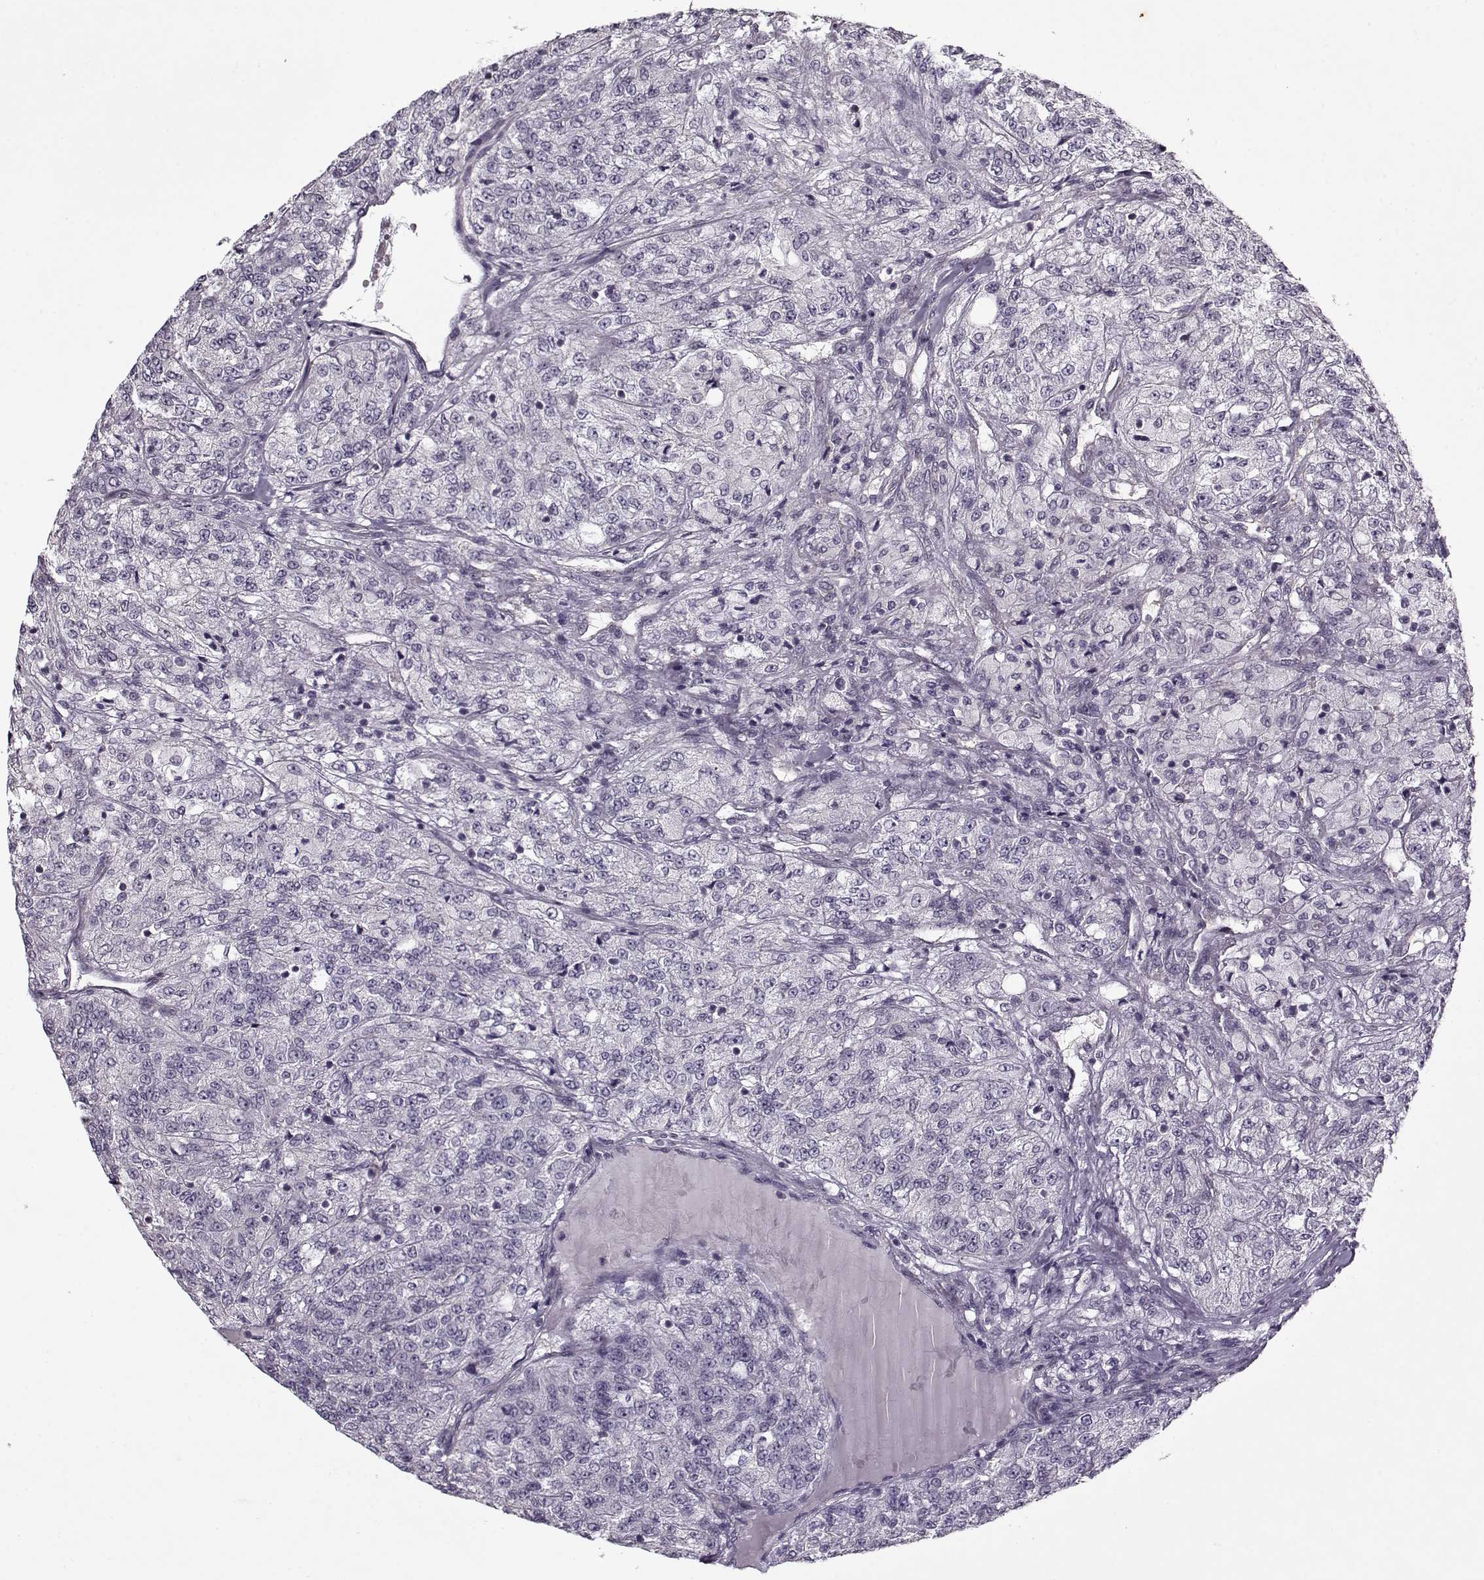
{"staining": {"intensity": "negative", "quantity": "none", "location": "none"}, "tissue": "renal cancer", "cell_type": "Tumor cells", "image_type": "cancer", "snomed": [{"axis": "morphology", "description": "Adenocarcinoma, NOS"}, {"axis": "topography", "description": "Kidney"}], "caption": "This is an immunohistochemistry (IHC) image of renal adenocarcinoma. There is no positivity in tumor cells.", "gene": "KRT9", "patient": {"sex": "female", "age": 63}}